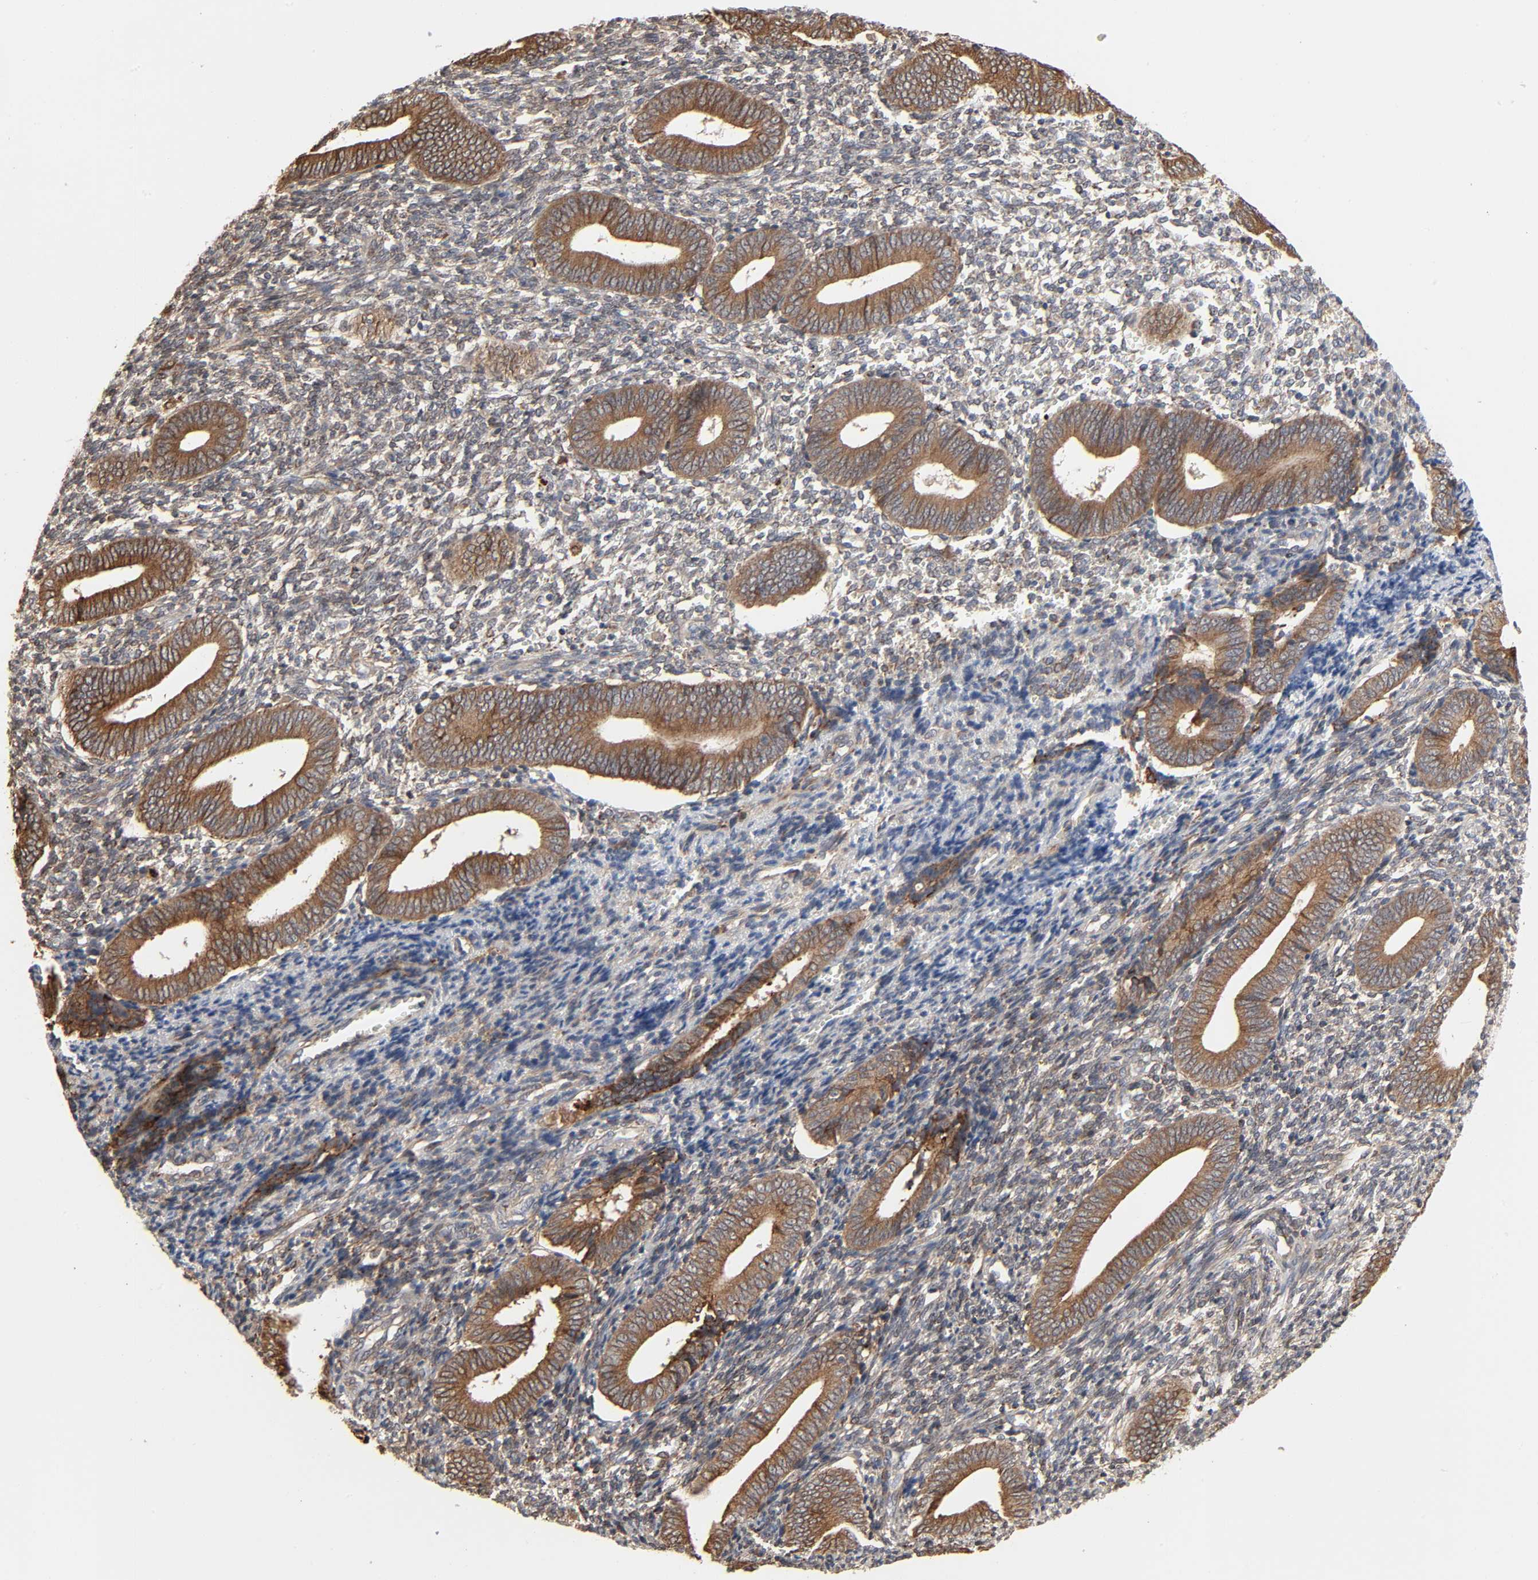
{"staining": {"intensity": "weak", "quantity": "25%-75%", "location": "cytoplasmic/membranous"}, "tissue": "endometrium", "cell_type": "Cells in endometrial stroma", "image_type": "normal", "snomed": [{"axis": "morphology", "description": "Normal tissue, NOS"}, {"axis": "topography", "description": "Uterus"}, {"axis": "topography", "description": "Endometrium"}], "caption": "This micrograph demonstrates normal endometrium stained with IHC to label a protein in brown. The cytoplasmic/membranous of cells in endometrial stroma show weak positivity for the protein. Nuclei are counter-stained blue.", "gene": "NDRG2", "patient": {"sex": "female", "age": 33}}